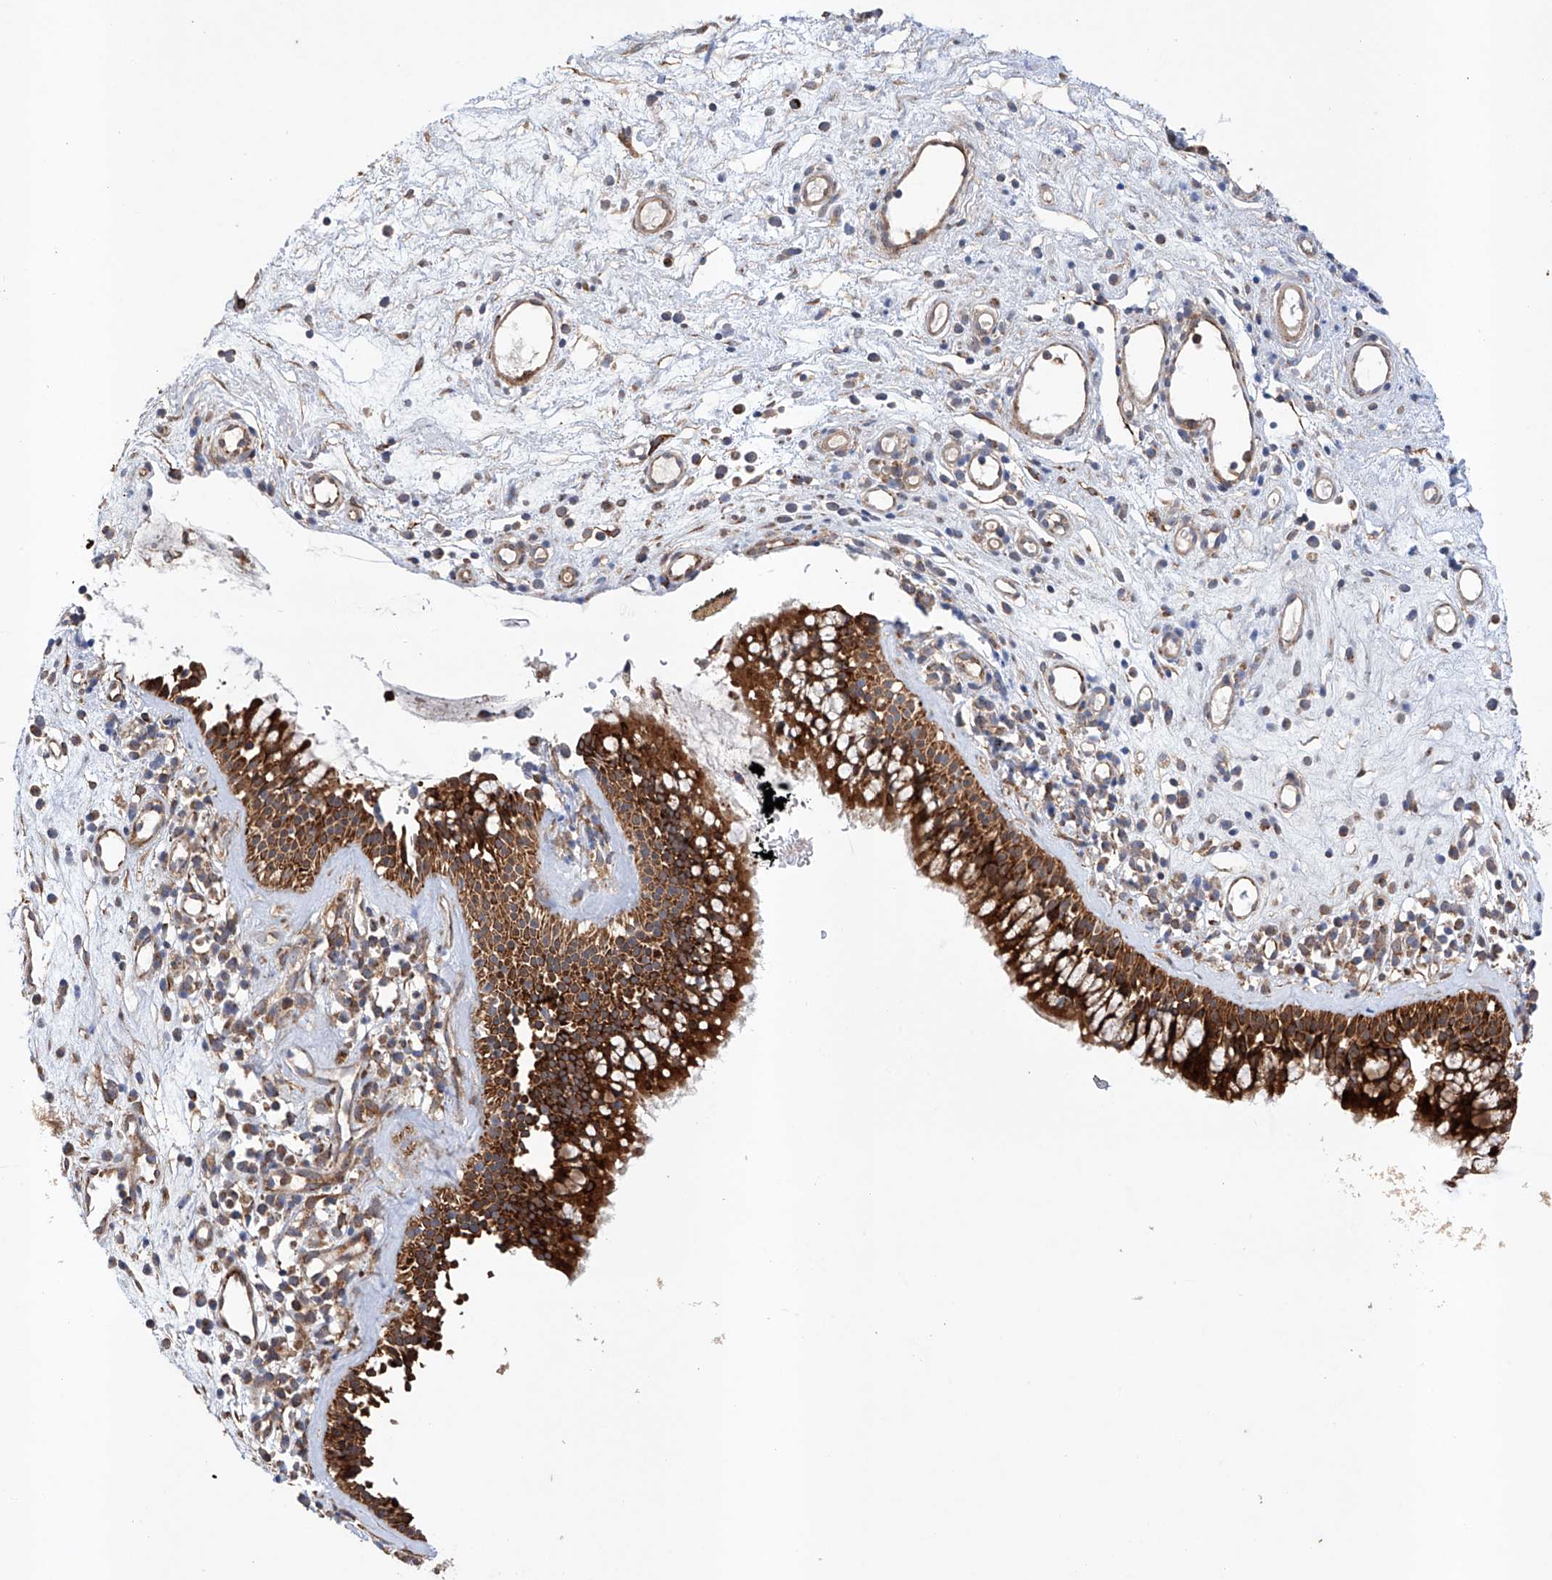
{"staining": {"intensity": "strong", "quantity": ">75%", "location": "cytoplasmic/membranous"}, "tissue": "nasopharynx", "cell_type": "Respiratory epithelial cells", "image_type": "normal", "snomed": [{"axis": "morphology", "description": "Normal tissue, NOS"}, {"axis": "morphology", "description": "Inflammation, NOS"}, {"axis": "morphology", "description": "Malignant melanoma, Metastatic site"}, {"axis": "topography", "description": "Nasopharynx"}], "caption": "The image shows staining of benign nasopharynx, revealing strong cytoplasmic/membranous protein staining (brown color) within respiratory epithelial cells.", "gene": "TIMM23", "patient": {"sex": "male", "age": 70}}